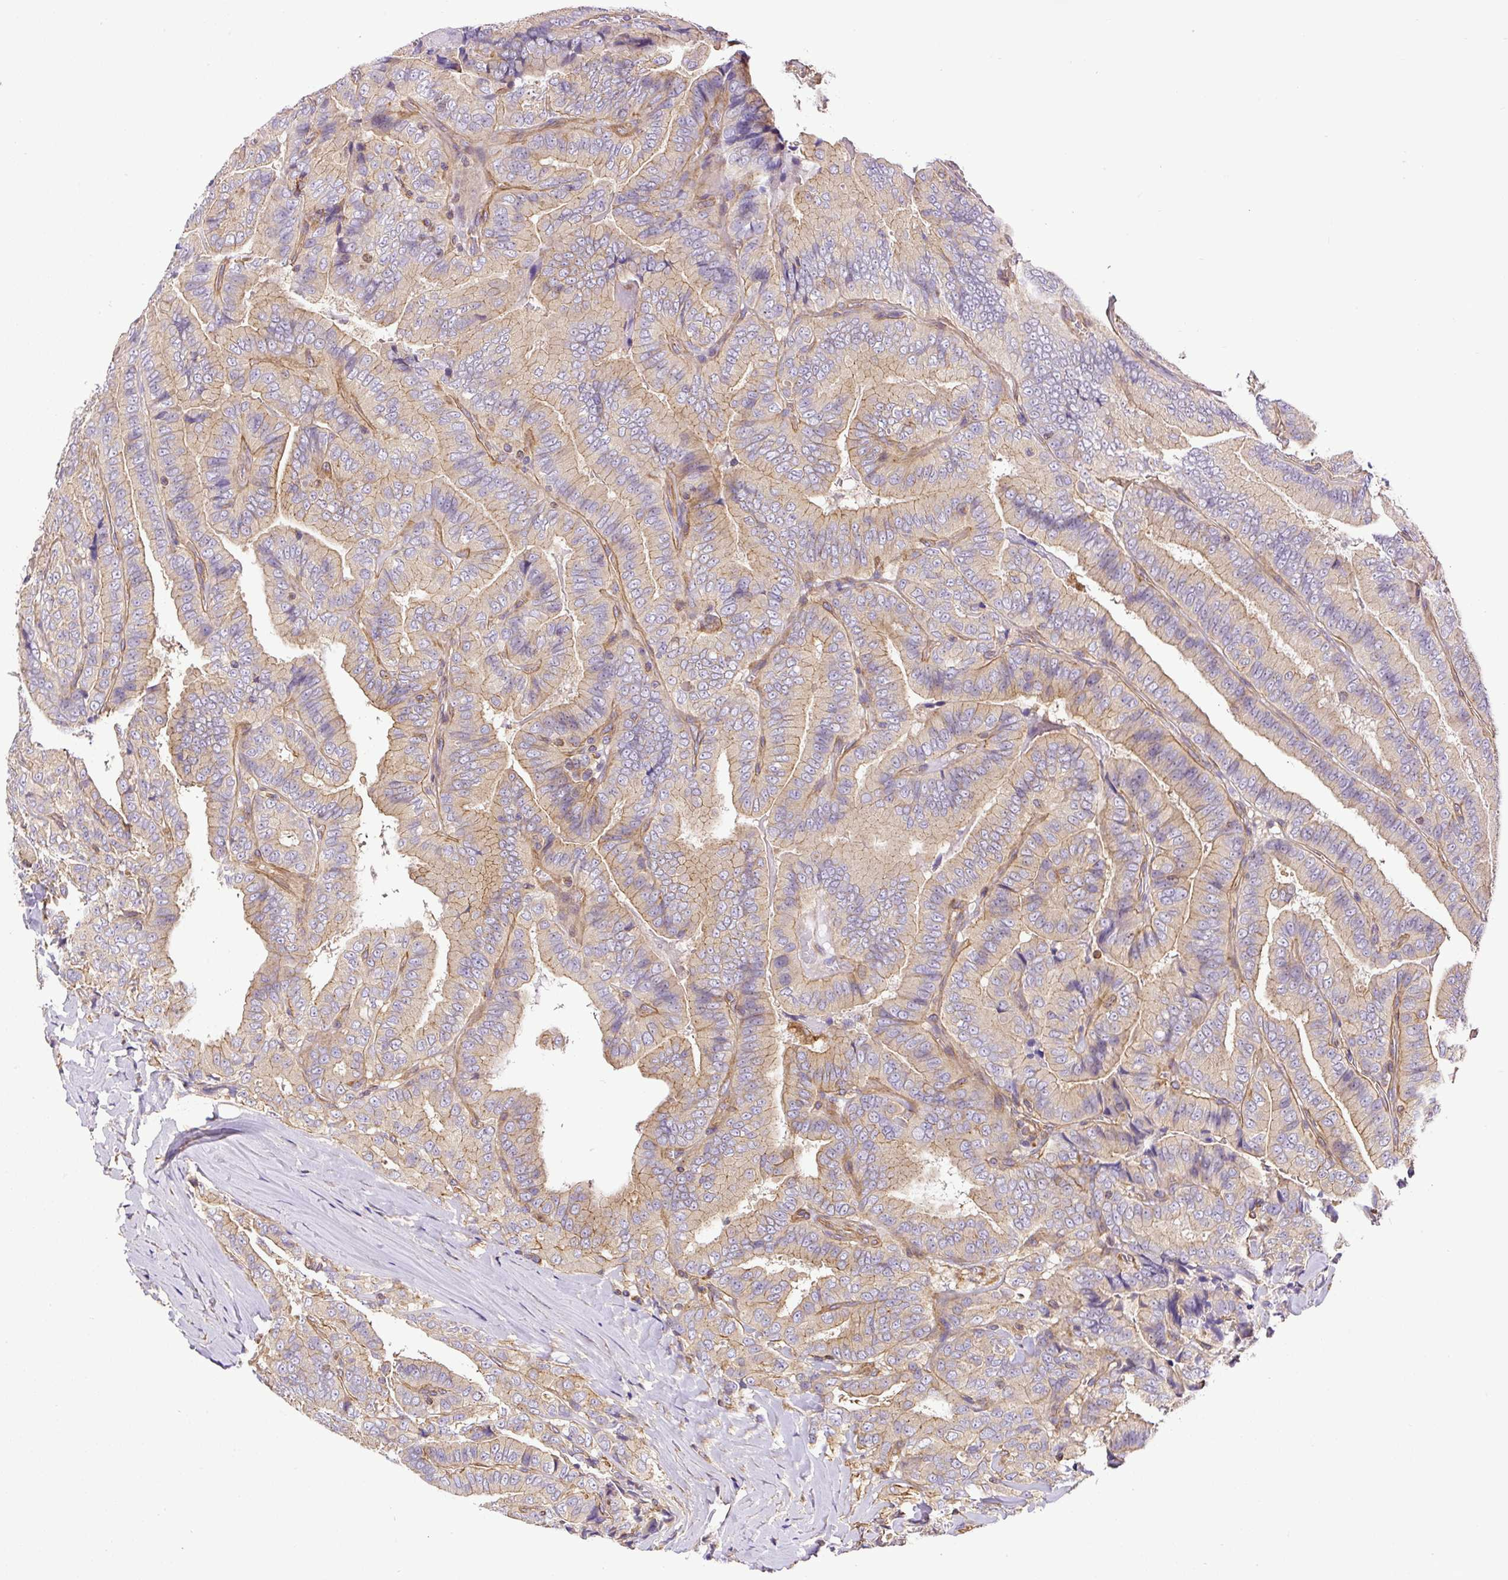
{"staining": {"intensity": "weak", "quantity": "25%-75%", "location": "cytoplasmic/membranous"}, "tissue": "thyroid cancer", "cell_type": "Tumor cells", "image_type": "cancer", "snomed": [{"axis": "morphology", "description": "Papillary adenocarcinoma, NOS"}, {"axis": "topography", "description": "Thyroid gland"}], "caption": "Thyroid cancer (papillary adenocarcinoma) stained for a protein demonstrates weak cytoplasmic/membranous positivity in tumor cells.", "gene": "DCTN1", "patient": {"sex": "male", "age": 61}}